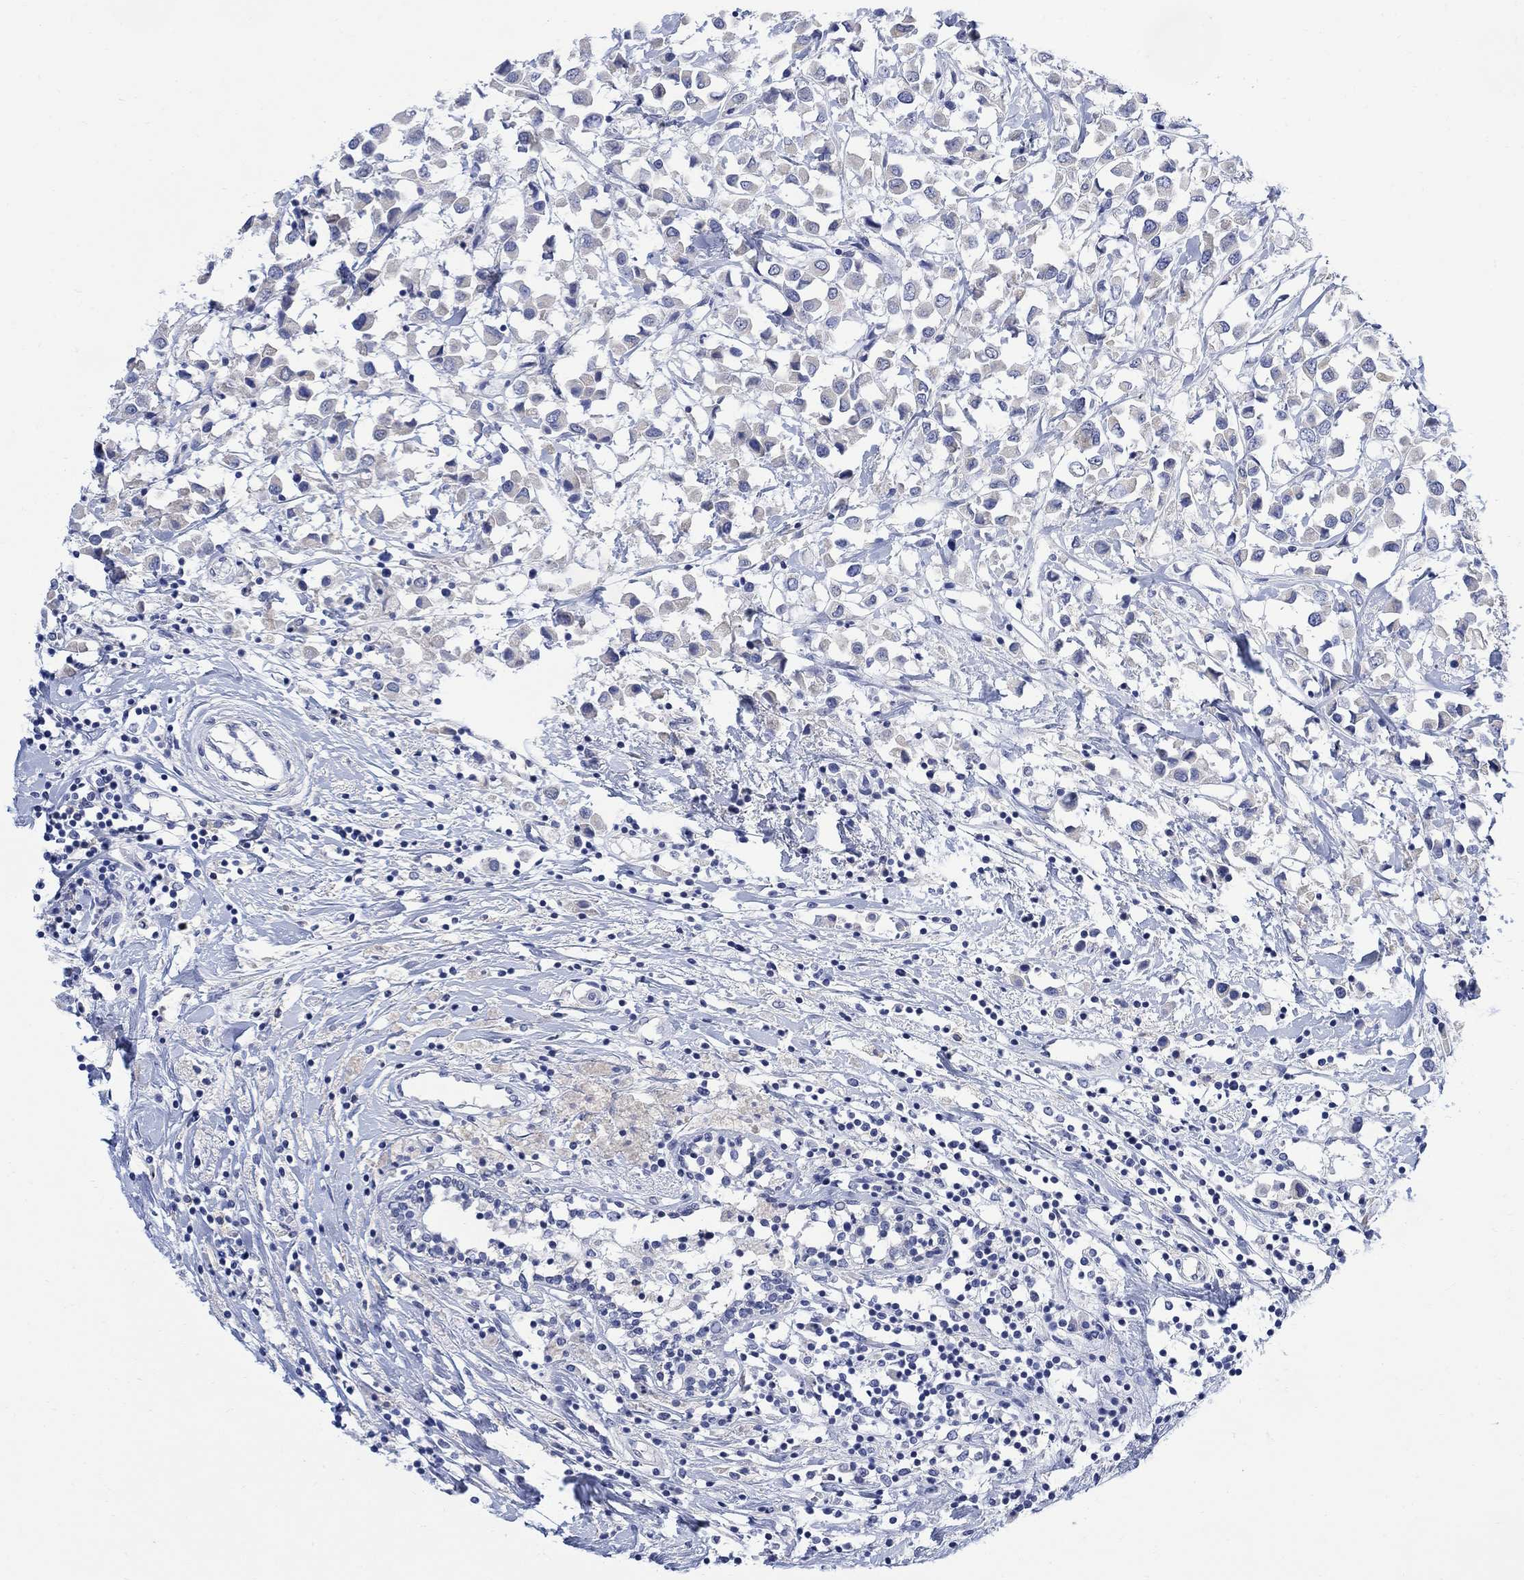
{"staining": {"intensity": "negative", "quantity": "none", "location": "none"}, "tissue": "breast cancer", "cell_type": "Tumor cells", "image_type": "cancer", "snomed": [{"axis": "morphology", "description": "Duct carcinoma"}, {"axis": "topography", "description": "Breast"}], "caption": "Immunohistochemistry of breast cancer (infiltrating ductal carcinoma) exhibits no positivity in tumor cells.", "gene": "FBP2", "patient": {"sex": "female", "age": 61}}